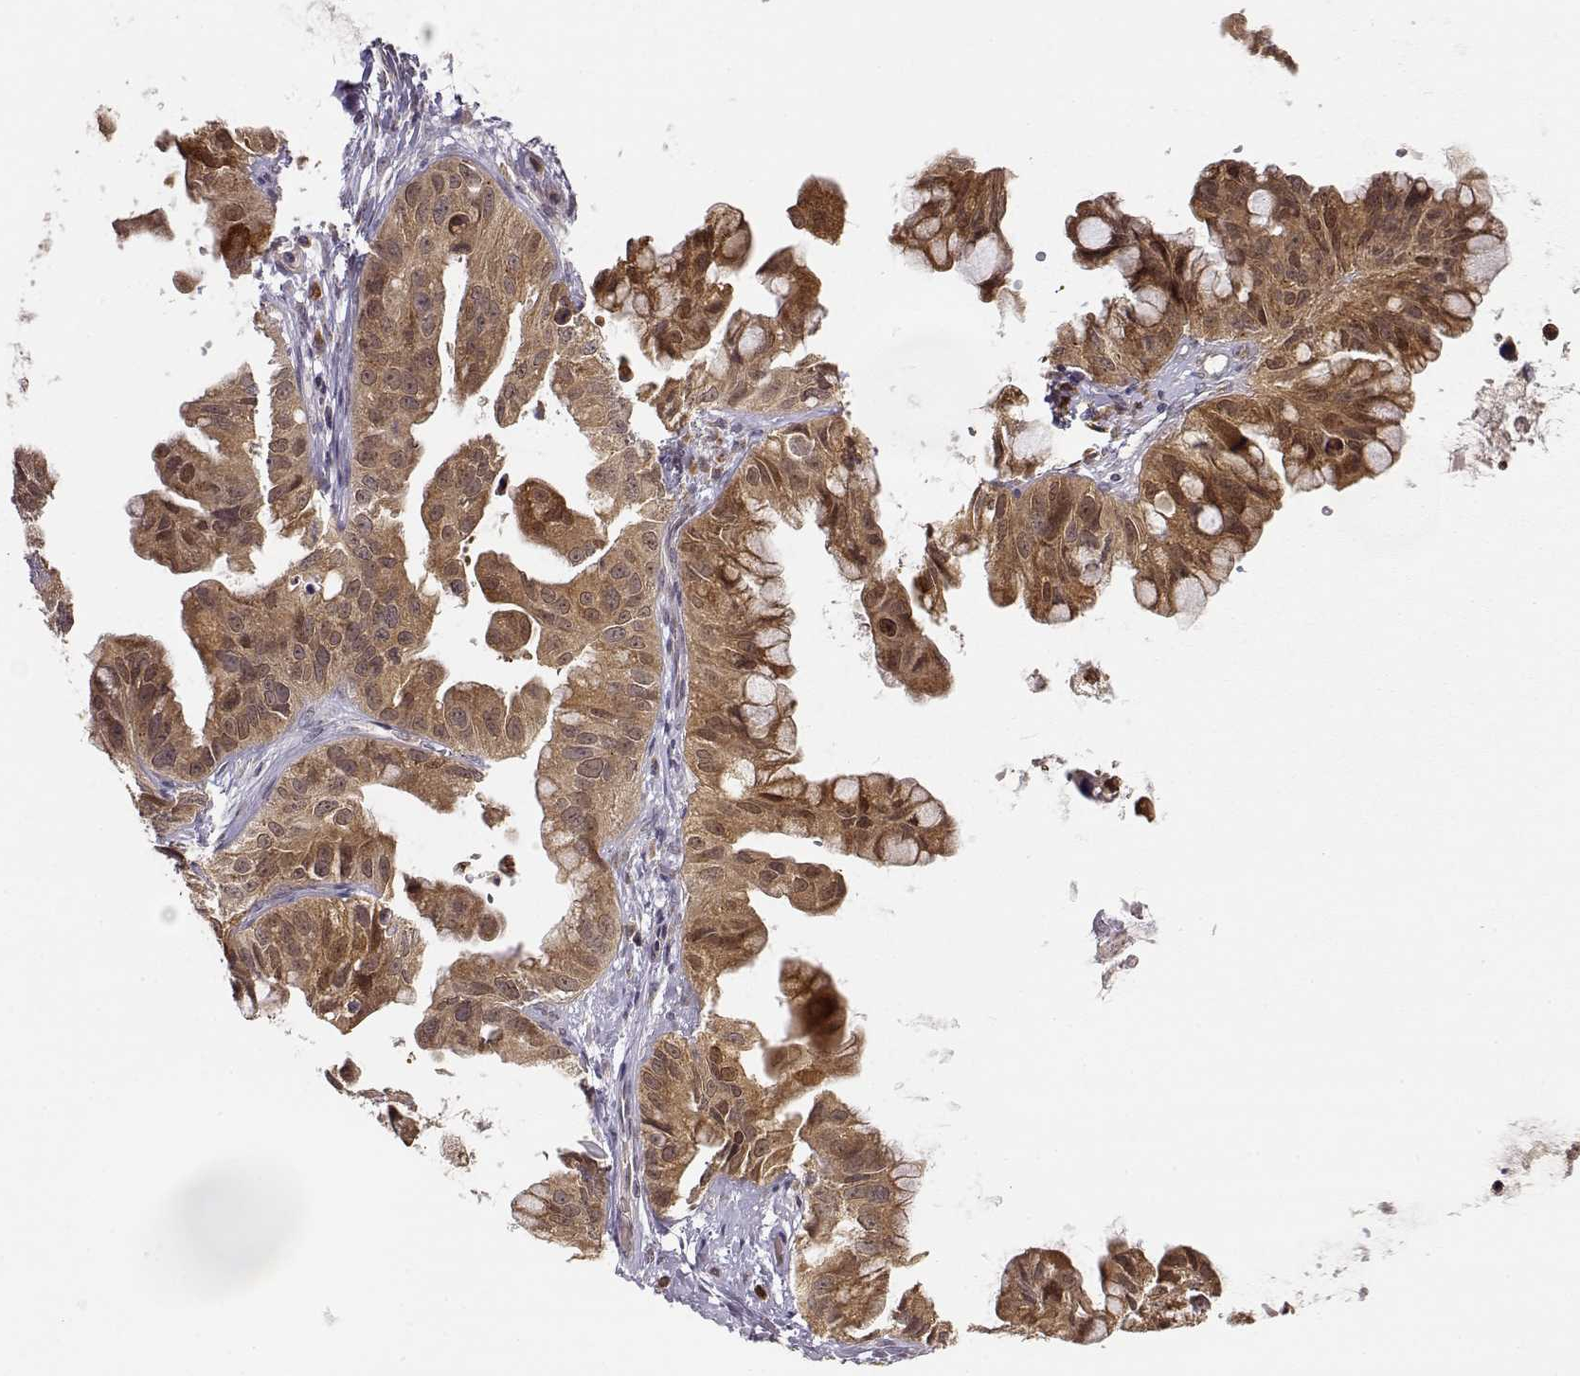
{"staining": {"intensity": "moderate", "quantity": ">75%", "location": "cytoplasmic/membranous"}, "tissue": "ovarian cancer", "cell_type": "Tumor cells", "image_type": "cancer", "snomed": [{"axis": "morphology", "description": "Cystadenocarcinoma, mucinous, NOS"}, {"axis": "topography", "description": "Ovary"}], "caption": "Ovarian mucinous cystadenocarcinoma tissue shows moderate cytoplasmic/membranous positivity in approximately >75% of tumor cells, visualized by immunohistochemistry.", "gene": "ERGIC2", "patient": {"sex": "female", "age": 76}}